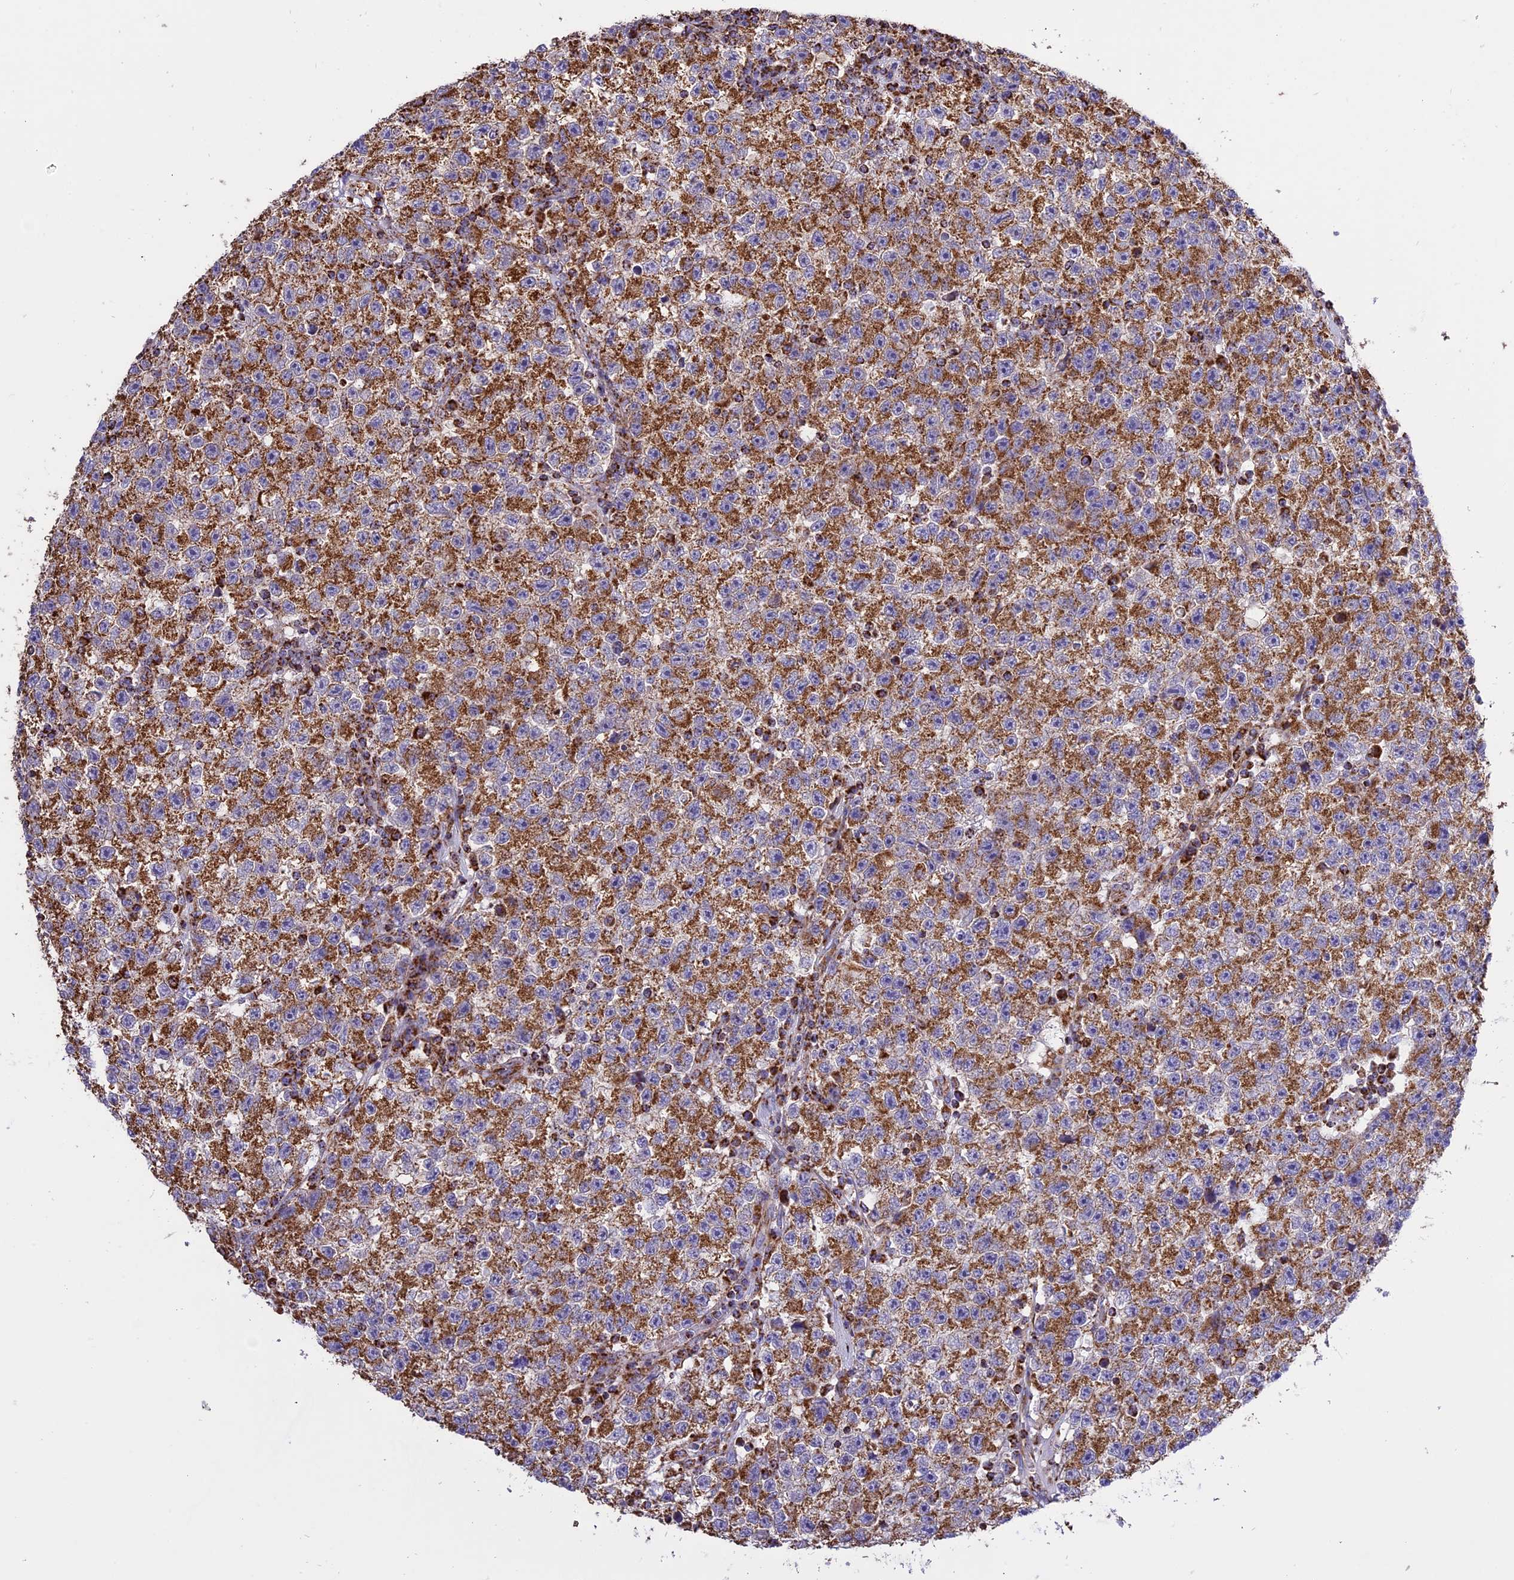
{"staining": {"intensity": "strong", "quantity": ">75%", "location": "cytoplasmic/membranous"}, "tissue": "testis cancer", "cell_type": "Tumor cells", "image_type": "cancer", "snomed": [{"axis": "morphology", "description": "Seminoma, NOS"}, {"axis": "topography", "description": "Testis"}], "caption": "Immunohistochemical staining of testis cancer reveals high levels of strong cytoplasmic/membranous protein expression in approximately >75% of tumor cells.", "gene": "TTC4", "patient": {"sex": "male", "age": 22}}